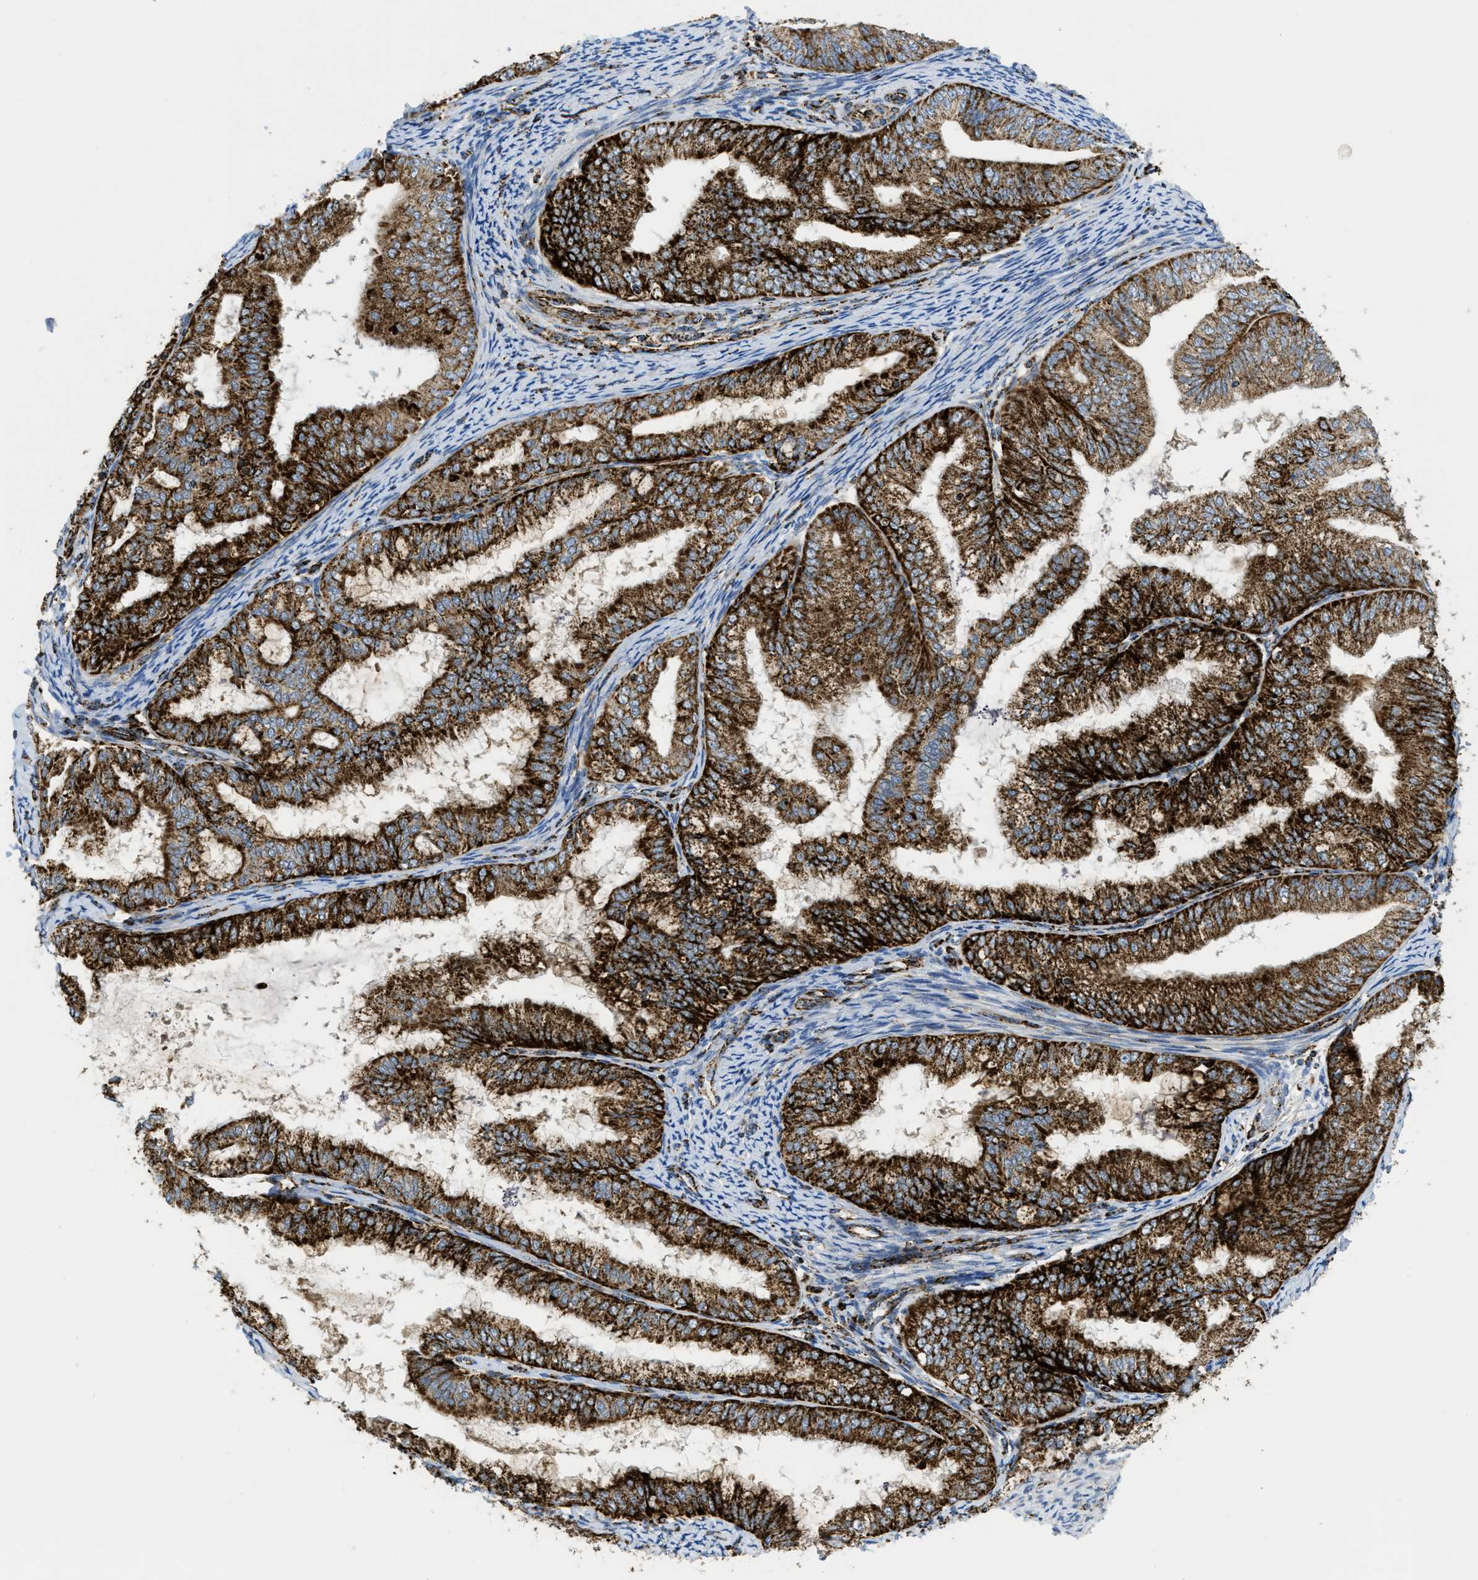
{"staining": {"intensity": "strong", "quantity": ">75%", "location": "cytoplasmic/membranous"}, "tissue": "endometrial cancer", "cell_type": "Tumor cells", "image_type": "cancer", "snomed": [{"axis": "morphology", "description": "Adenocarcinoma, NOS"}, {"axis": "topography", "description": "Endometrium"}], "caption": "Protein analysis of endometrial adenocarcinoma tissue exhibits strong cytoplasmic/membranous staining in approximately >75% of tumor cells. (IHC, brightfield microscopy, high magnification).", "gene": "SQOR", "patient": {"sex": "female", "age": 63}}